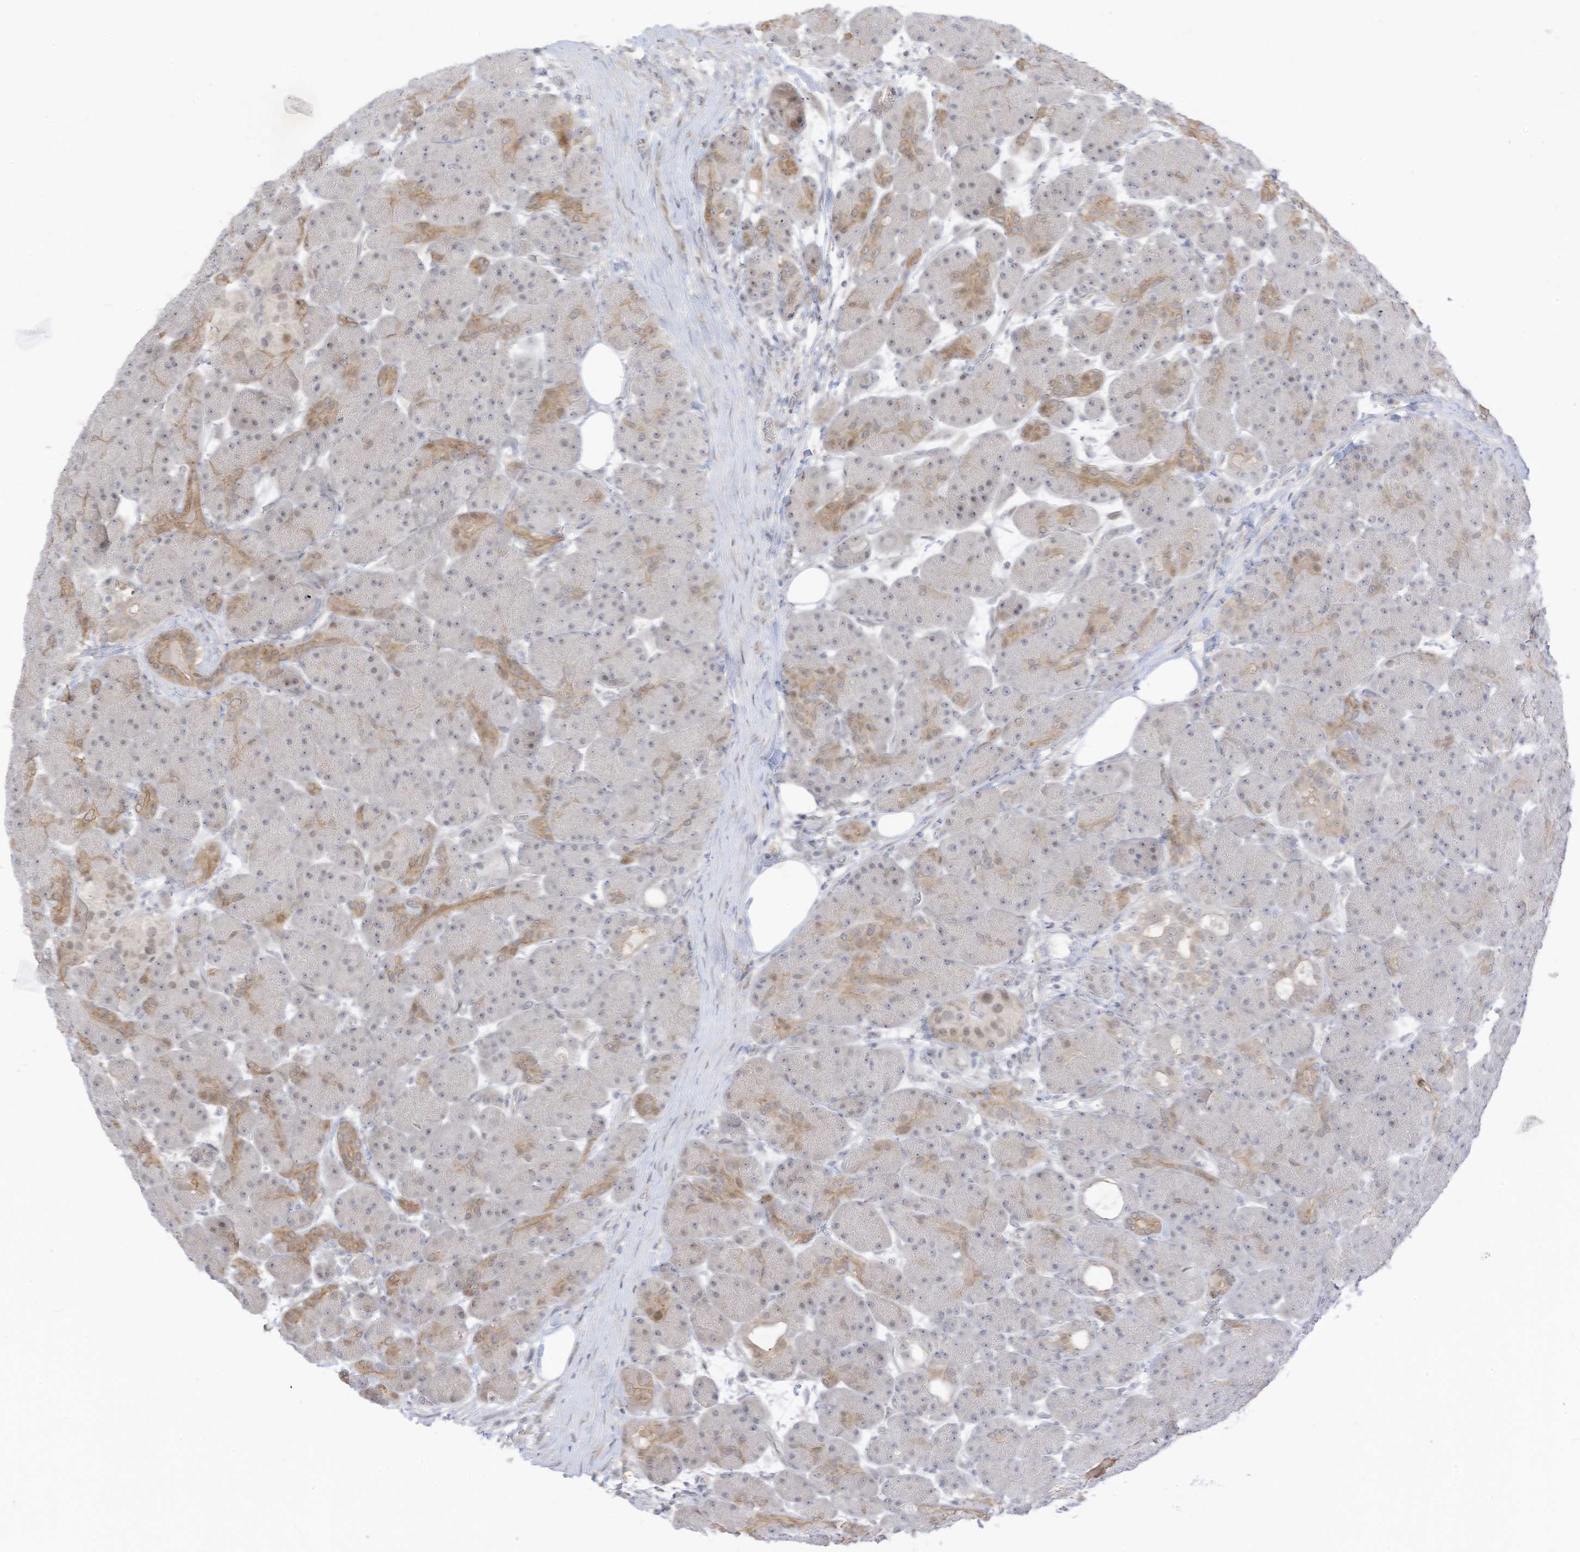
{"staining": {"intensity": "moderate", "quantity": "<25%", "location": "cytoplasmic/membranous"}, "tissue": "pancreas", "cell_type": "Exocrine glandular cells", "image_type": "normal", "snomed": [{"axis": "morphology", "description": "Normal tissue, NOS"}, {"axis": "topography", "description": "Pancreas"}], "caption": "A brown stain shows moderate cytoplasmic/membranous expression of a protein in exocrine glandular cells of unremarkable human pancreas. The protein of interest is shown in brown color, while the nuclei are stained blue.", "gene": "ASPRV1", "patient": {"sex": "male", "age": 63}}